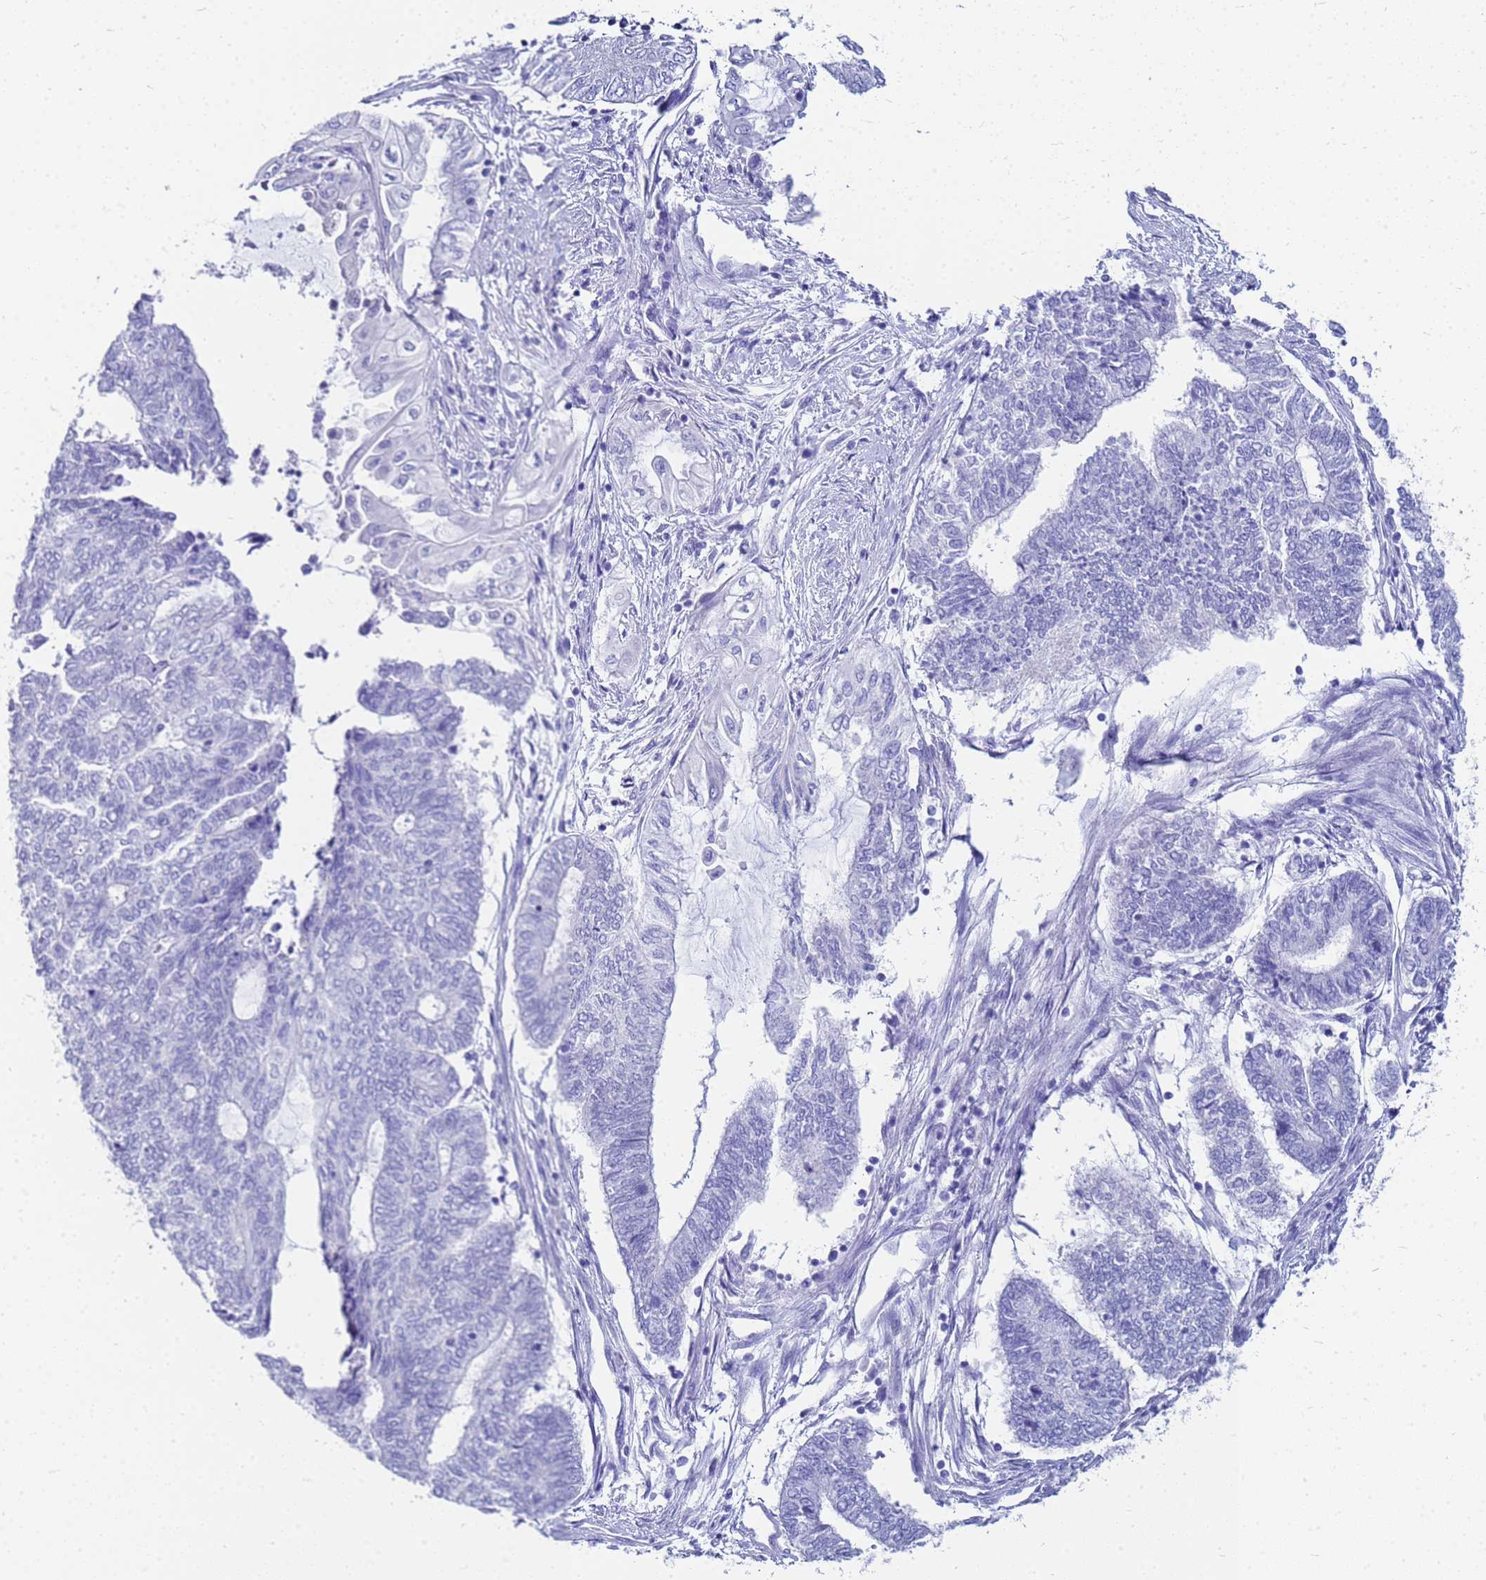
{"staining": {"intensity": "negative", "quantity": "none", "location": "none"}, "tissue": "endometrial cancer", "cell_type": "Tumor cells", "image_type": "cancer", "snomed": [{"axis": "morphology", "description": "Adenocarcinoma, NOS"}, {"axis": "topography", "description": "Uterus"}, {"axis": "topography", "description": "Endometrium"}], "caption": "The IHC image has no significant staining in tumor cells of endometrial adenocarcinoma tissue.", "gene": "CKB", "patient": {"sex": "female", "age": 70}}